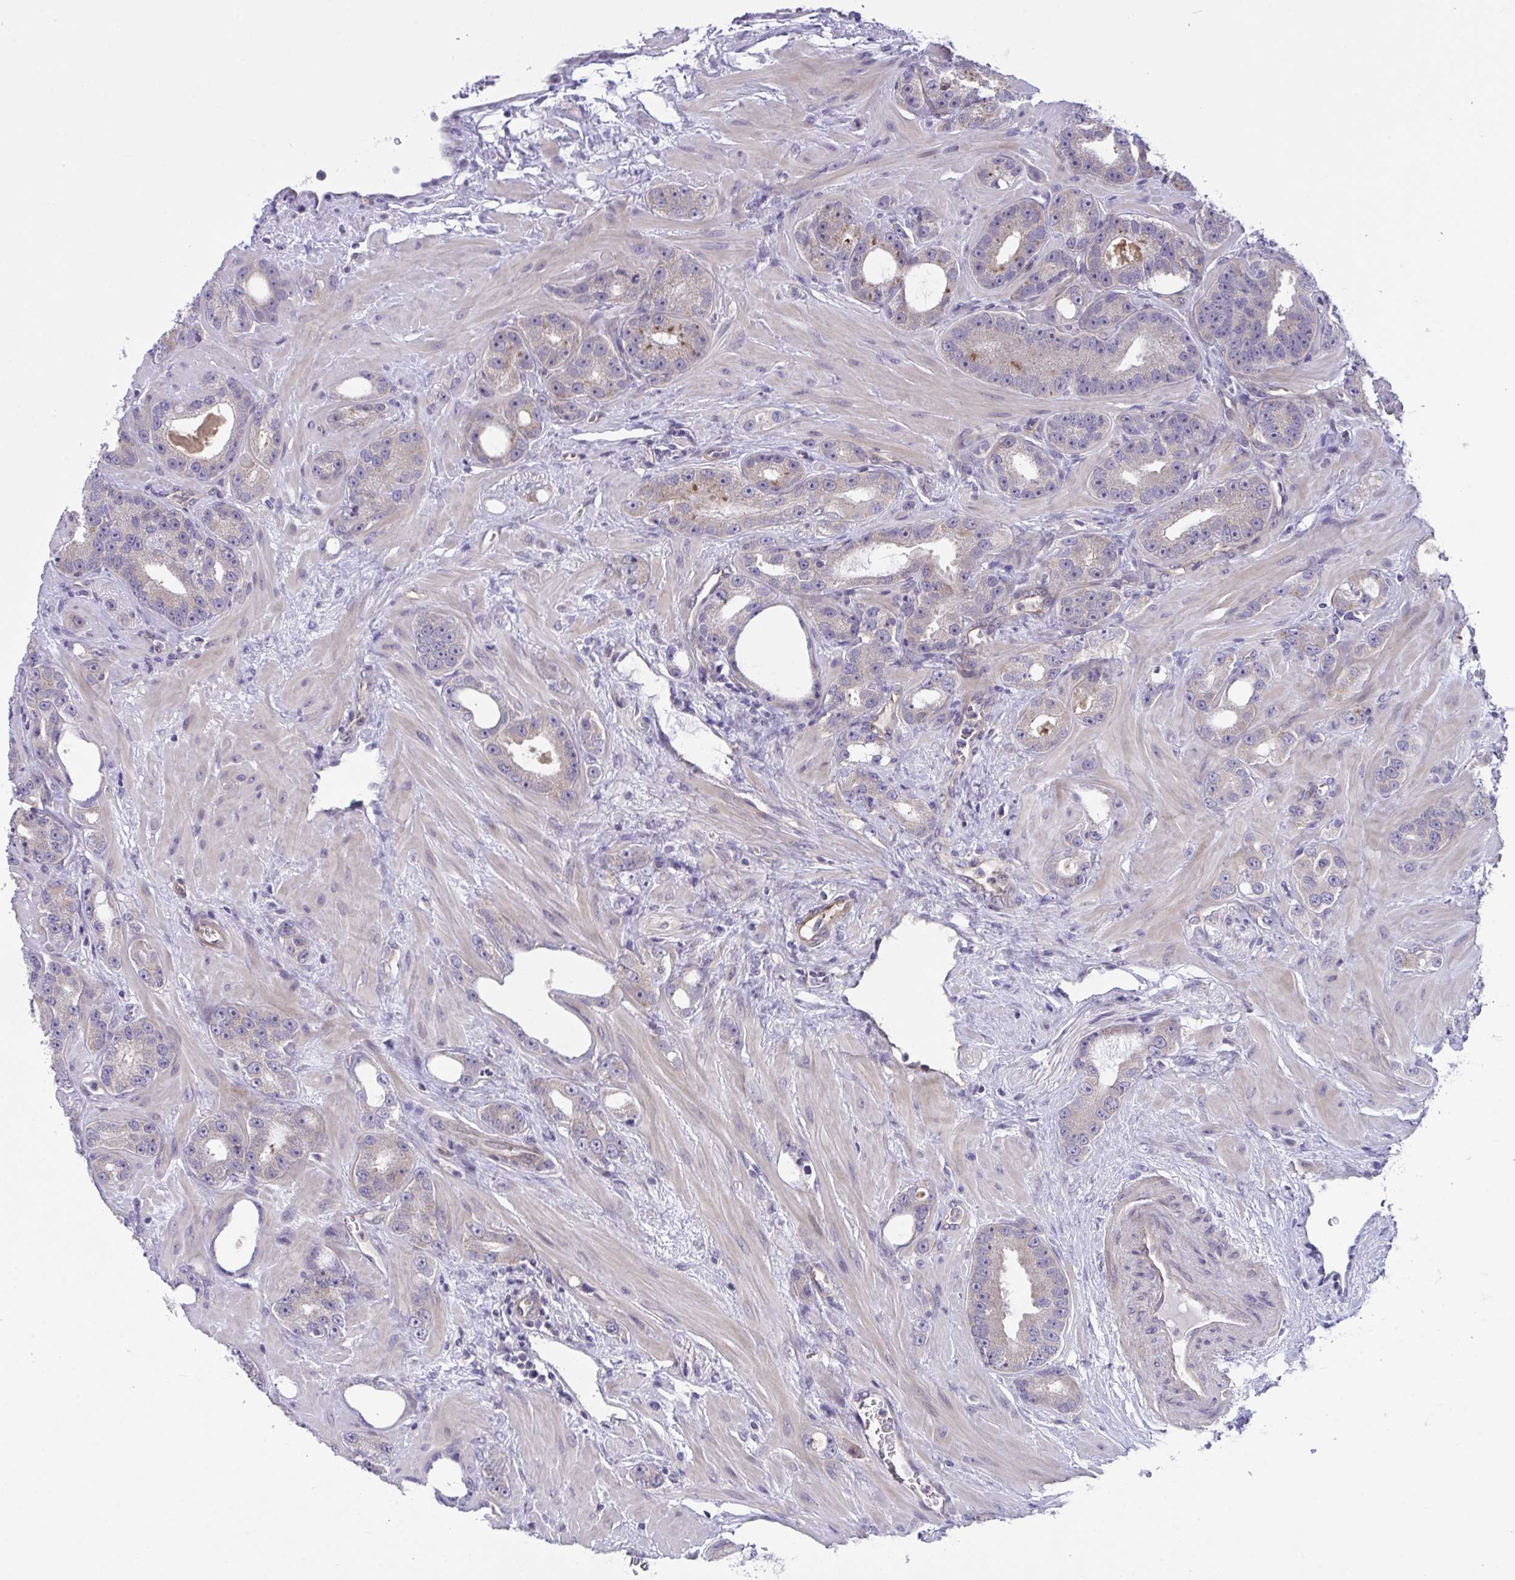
{"staining": {"intensity": "weak", "quantity": "<25%", "location": "cytoplasmic/membranous"}, "tissue": "prostate cancer", "cell_type": "Tumor cells", "image_type": "cancer", "snomed": [{"axis": "morphology", "description": "Adenocarcinoma, High grade"}, {"axis": "topography", "description": "Prostate"}], "caption": "This is an immunohistochemistry (IHC) image of human adenocarcinoma (high-grade) (prostate). There is no staining in tumor cells.", "gene": "RHOXF1", "patient": {"sex": "male", "age": 65}}